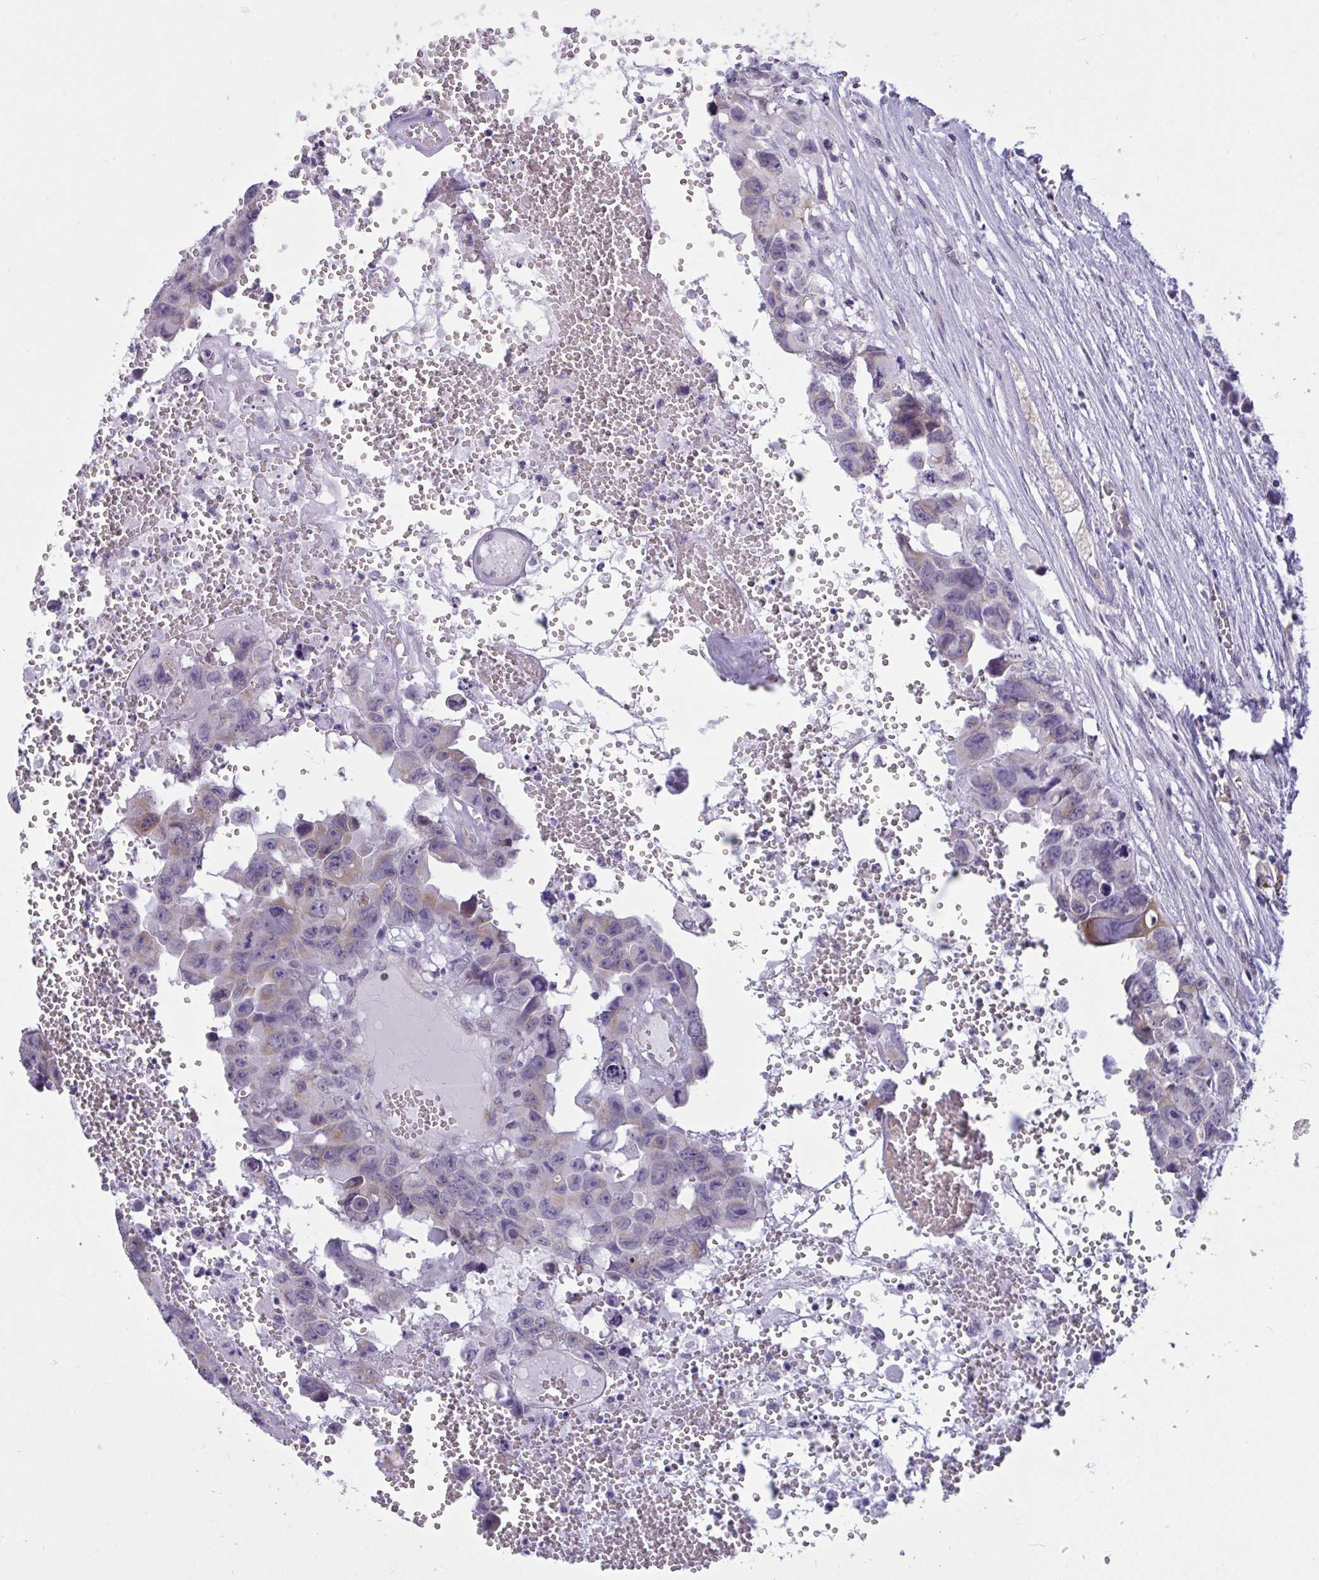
{"staining": {"intensity": "weak", "quantity": "<25%", "location": "cytoplasmic/membranous"}, "tissue": "testis cancer", "cell_type": "Tumor cells", "image_type": "cancer", "snomed": [{"axis": "morphology", "description": "Seminoma, NOS"}, {"axis": "topography", "description": "Testis"}], "caption": "Immunohistochemical staining of testis cancer (seminoma) shows no significant positivity in tumor cells.", "gene": "CAMLG", "patient": {"sex": "male", "age": 26}}